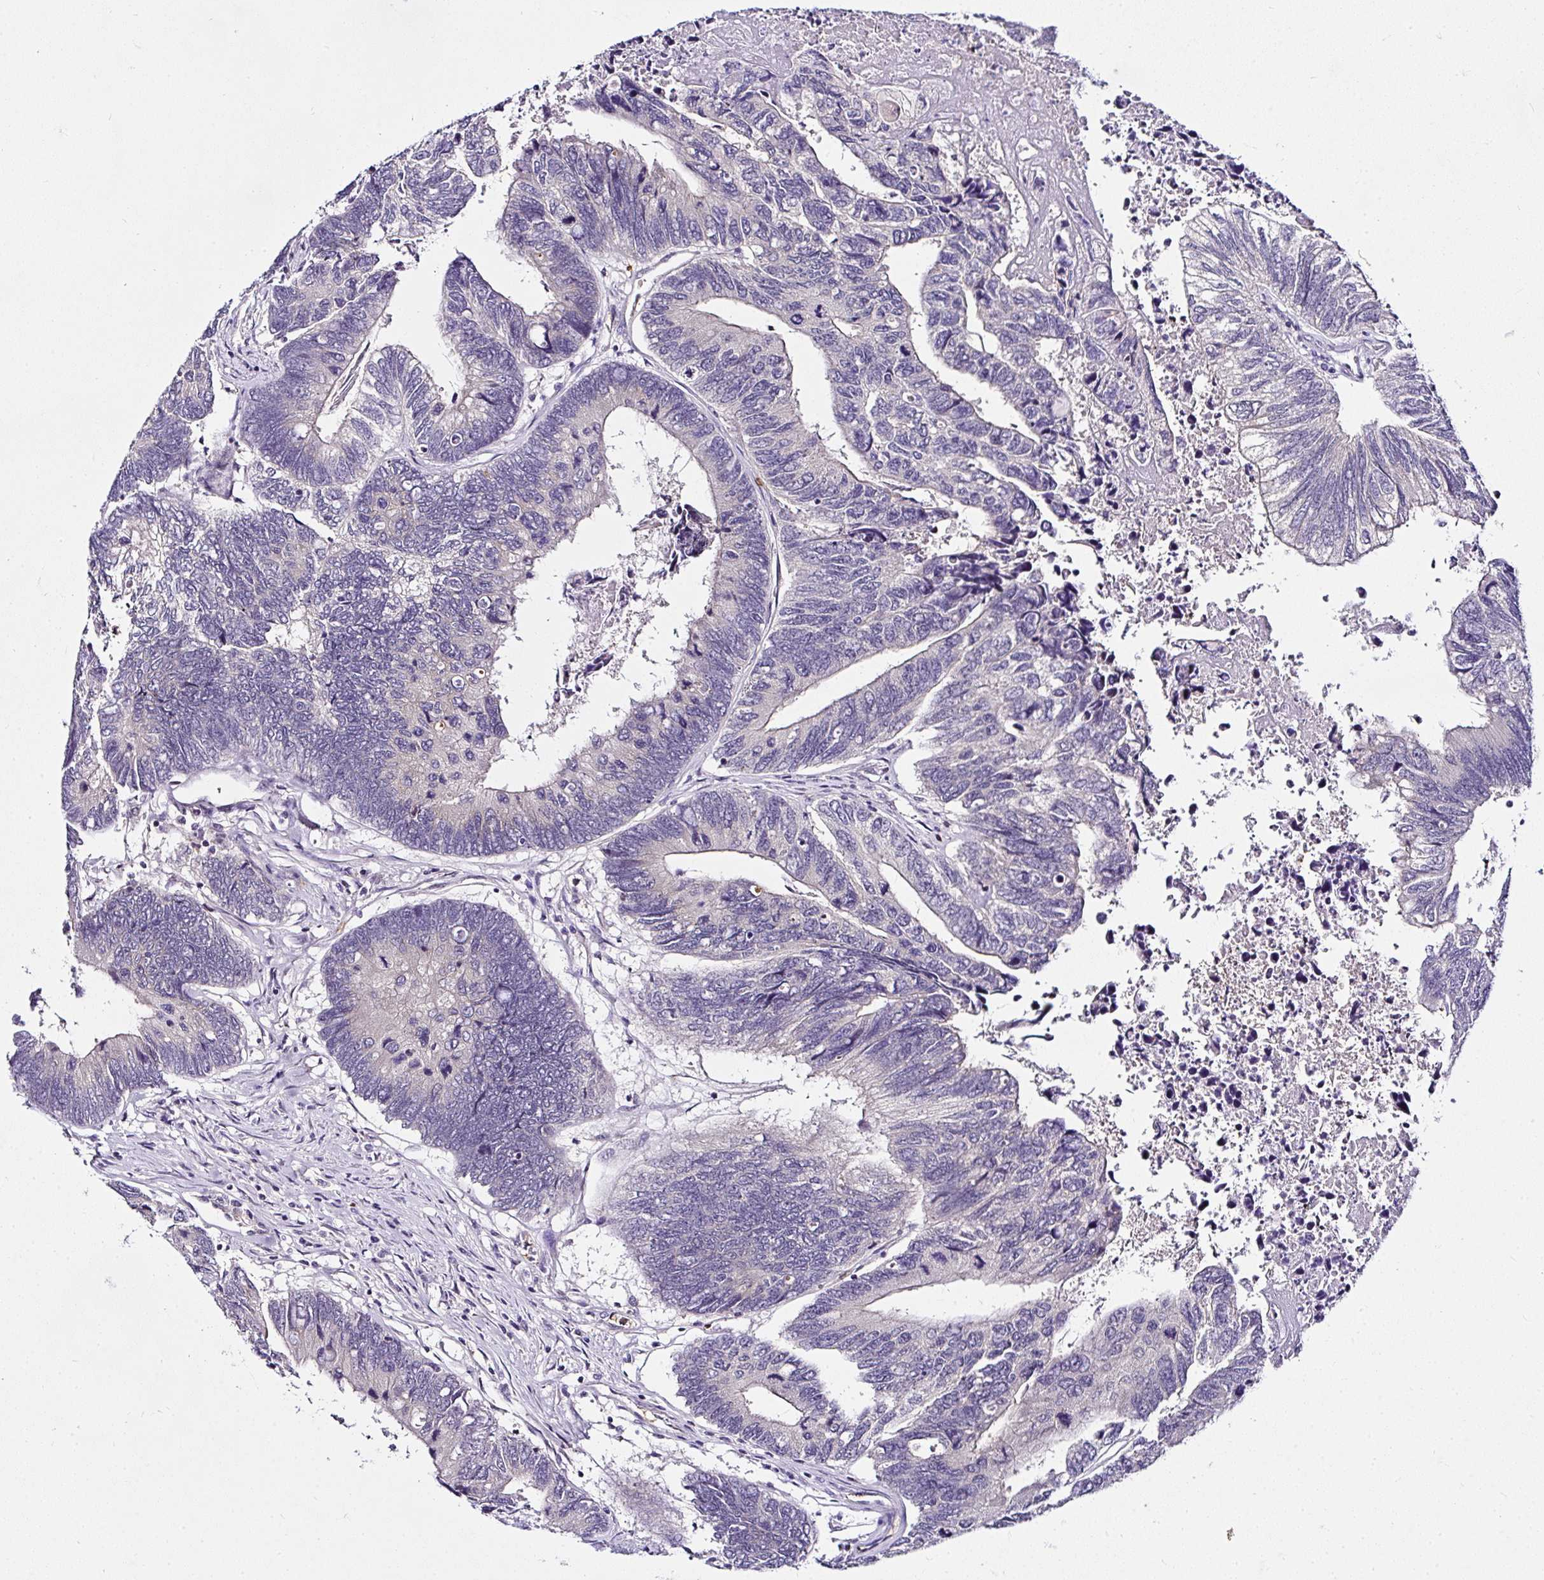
{"staining": {"intensity": "negative", "quantity": "none", "location": "none"}, "tissue": "colorectal cancer", "cell_type": "Tumor cells", "image_type": "cancer", "snomed": [{"axis": "morphology", "description": "Adenocarcinoma, NOS"}, {"axis": "topography", "description": "Colon"}], "caption": "The image reveals no significant expression in tumor cells of colorectal cancer. (DAB IHC, high magnification).", "gene": "DEPDC5", "patient": {"sex": "female", "age": 67}}